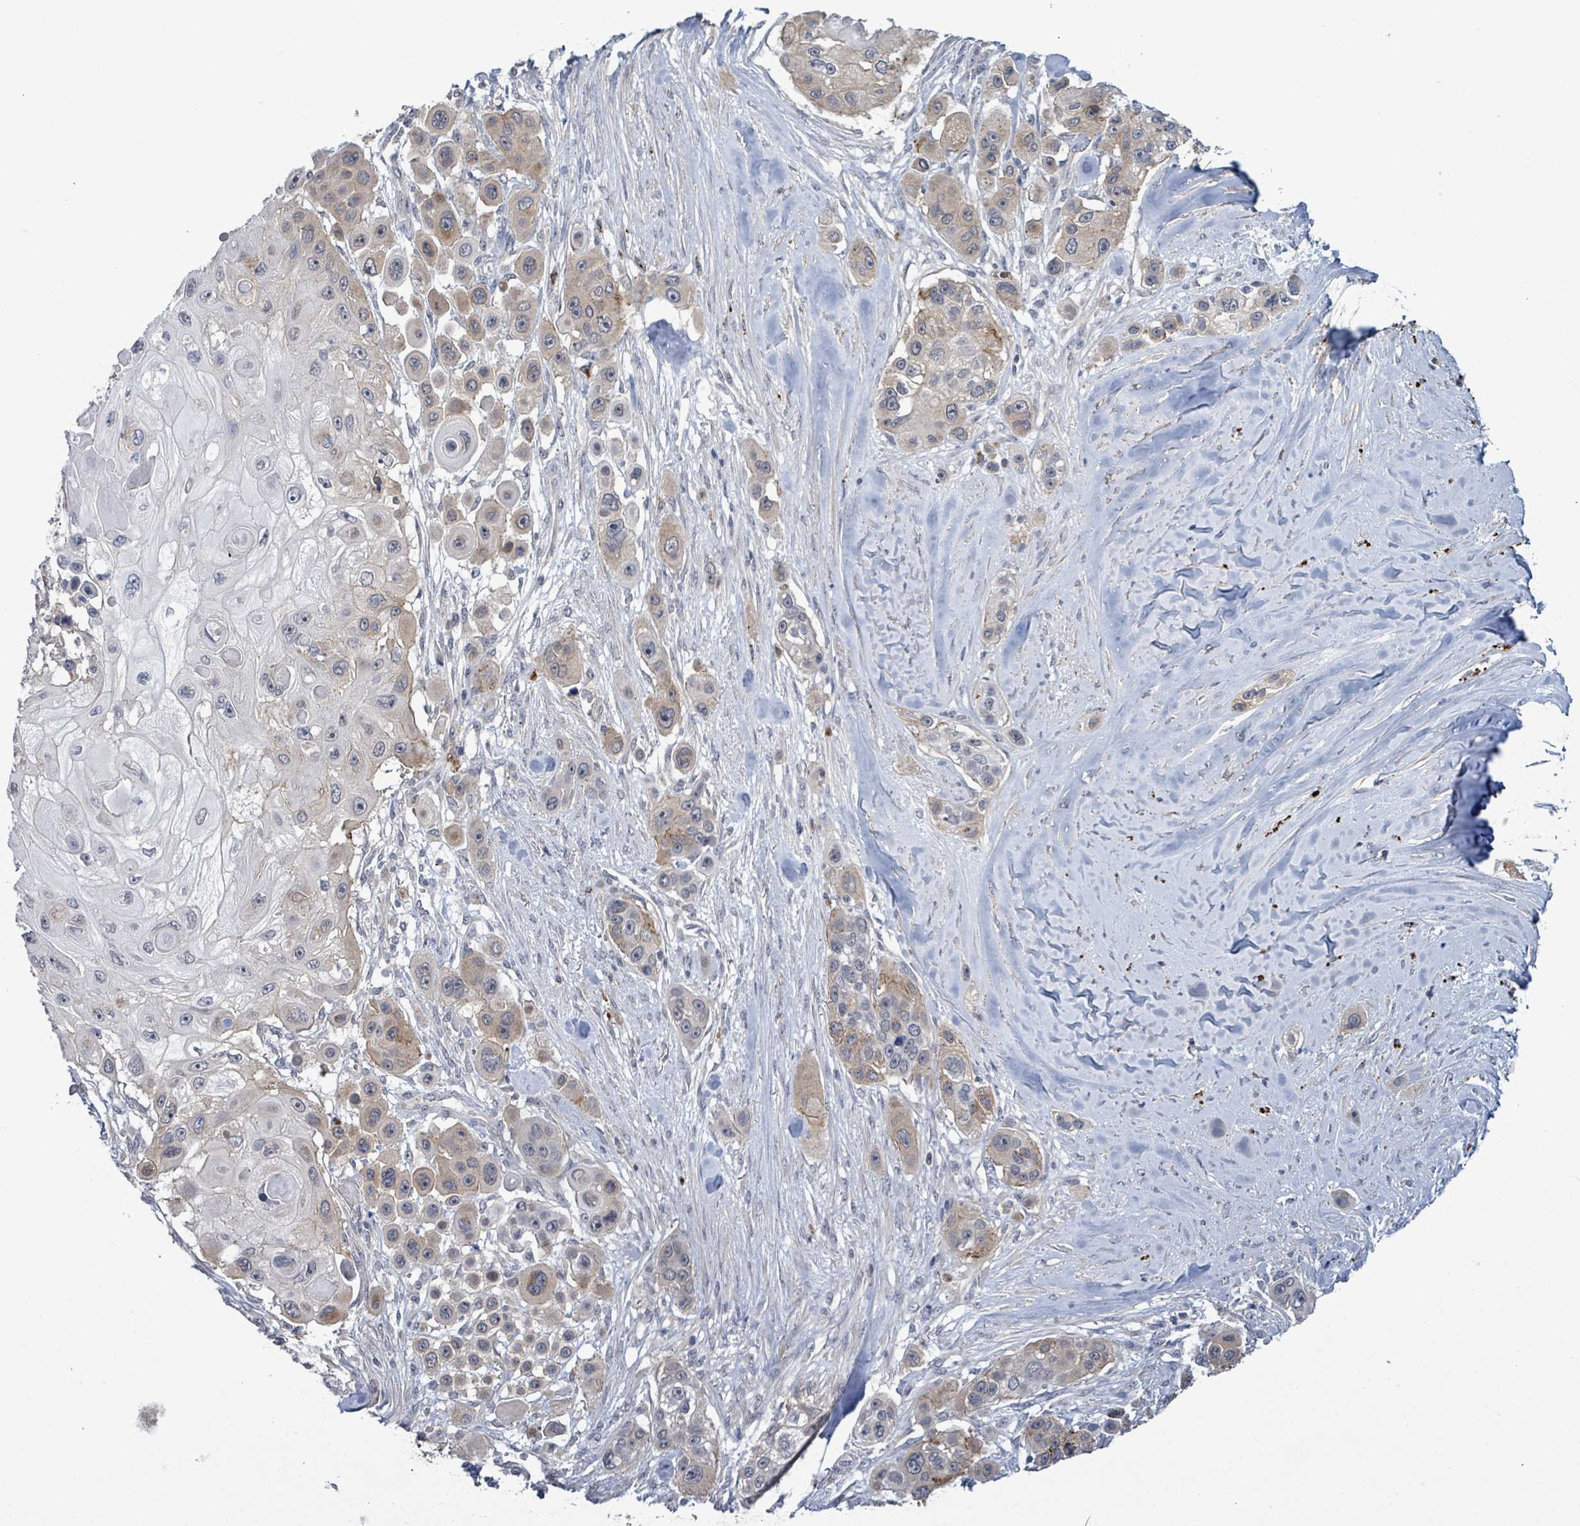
{"staining": {"intensity": "weak", "quantity": "<25%", "location": "cytoplasmic/membranous"}, "tissue": "skin cancer", "cell_type": "Tumor cells", "image_type": "cancer", "snomed": [{"axis": "morphology", "description": "Squamous cell carcinoma, NOS"}, {"axis": "topography", "description": "Skin"}], "caption": "Squamous cell carcinoma (skin) was stained to show a protein in brown. There is no significant expression in tumor cells.", "gene": "AMMECR1", "patient": {"sex": "male", "age": 67}}